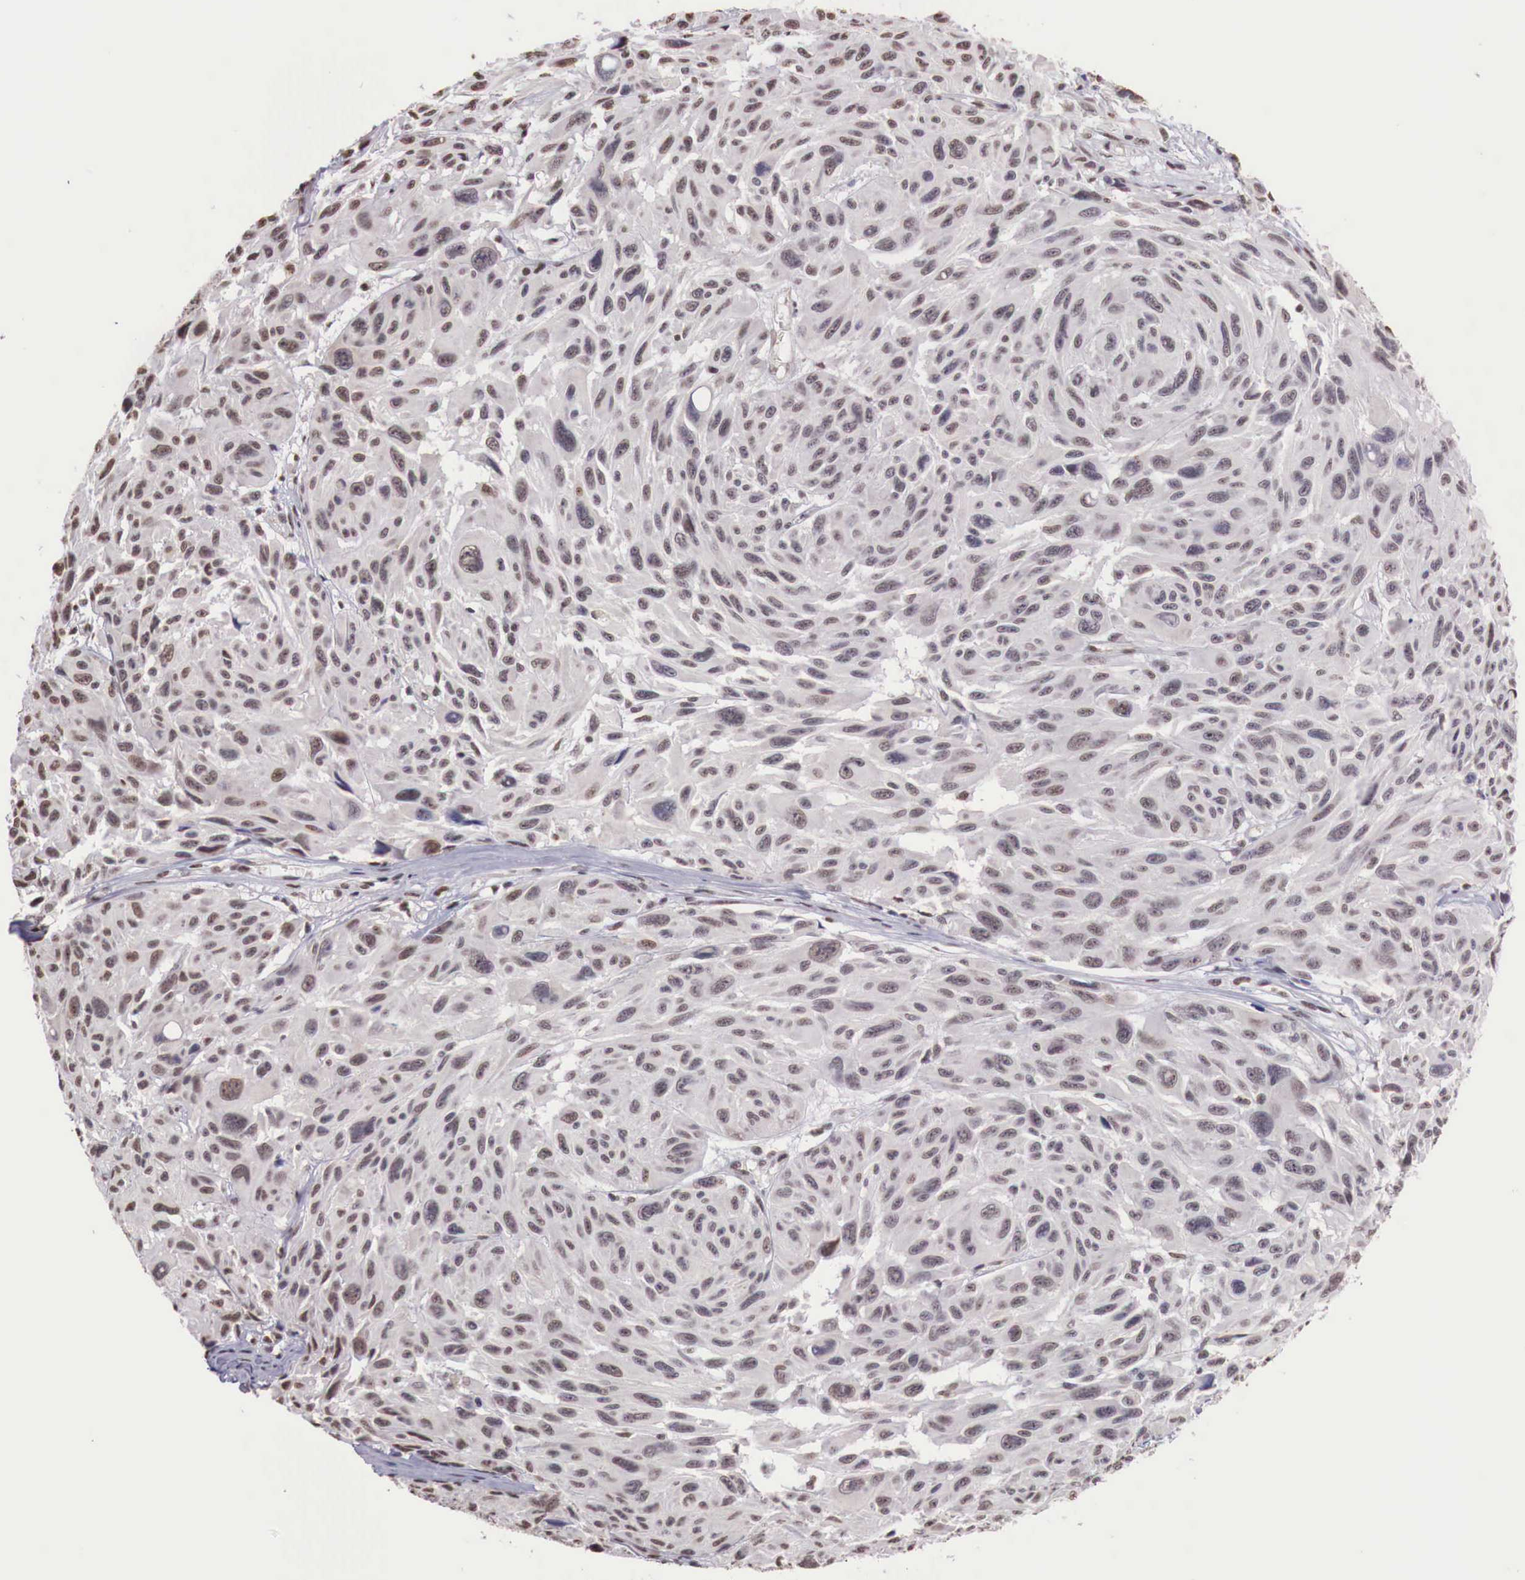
{"staining": {"intensity": "weak", "quantity": "25%-75%", "location": "cytoplasmic/membranous,nuclear"}, "tissue": "melanoma", "cell_type": "Tumor cells", "image_type": "cancer", "snomed": [{"axis": "morphology", "description": "Malignant melanoma, NOS"}, {"axis": "topography", "description": "Skin"}], "caption": "An immunohistochemistry photomicrograph of tumor tissue is shown. Protein staining in brown shows weak cytoplasmic/membranous and nuclear positivity in melanoma within tumor cells. Nuclei are stained in blue.", "gene": "FOXP2", "patient": {"sex": "male", "age": 70}}